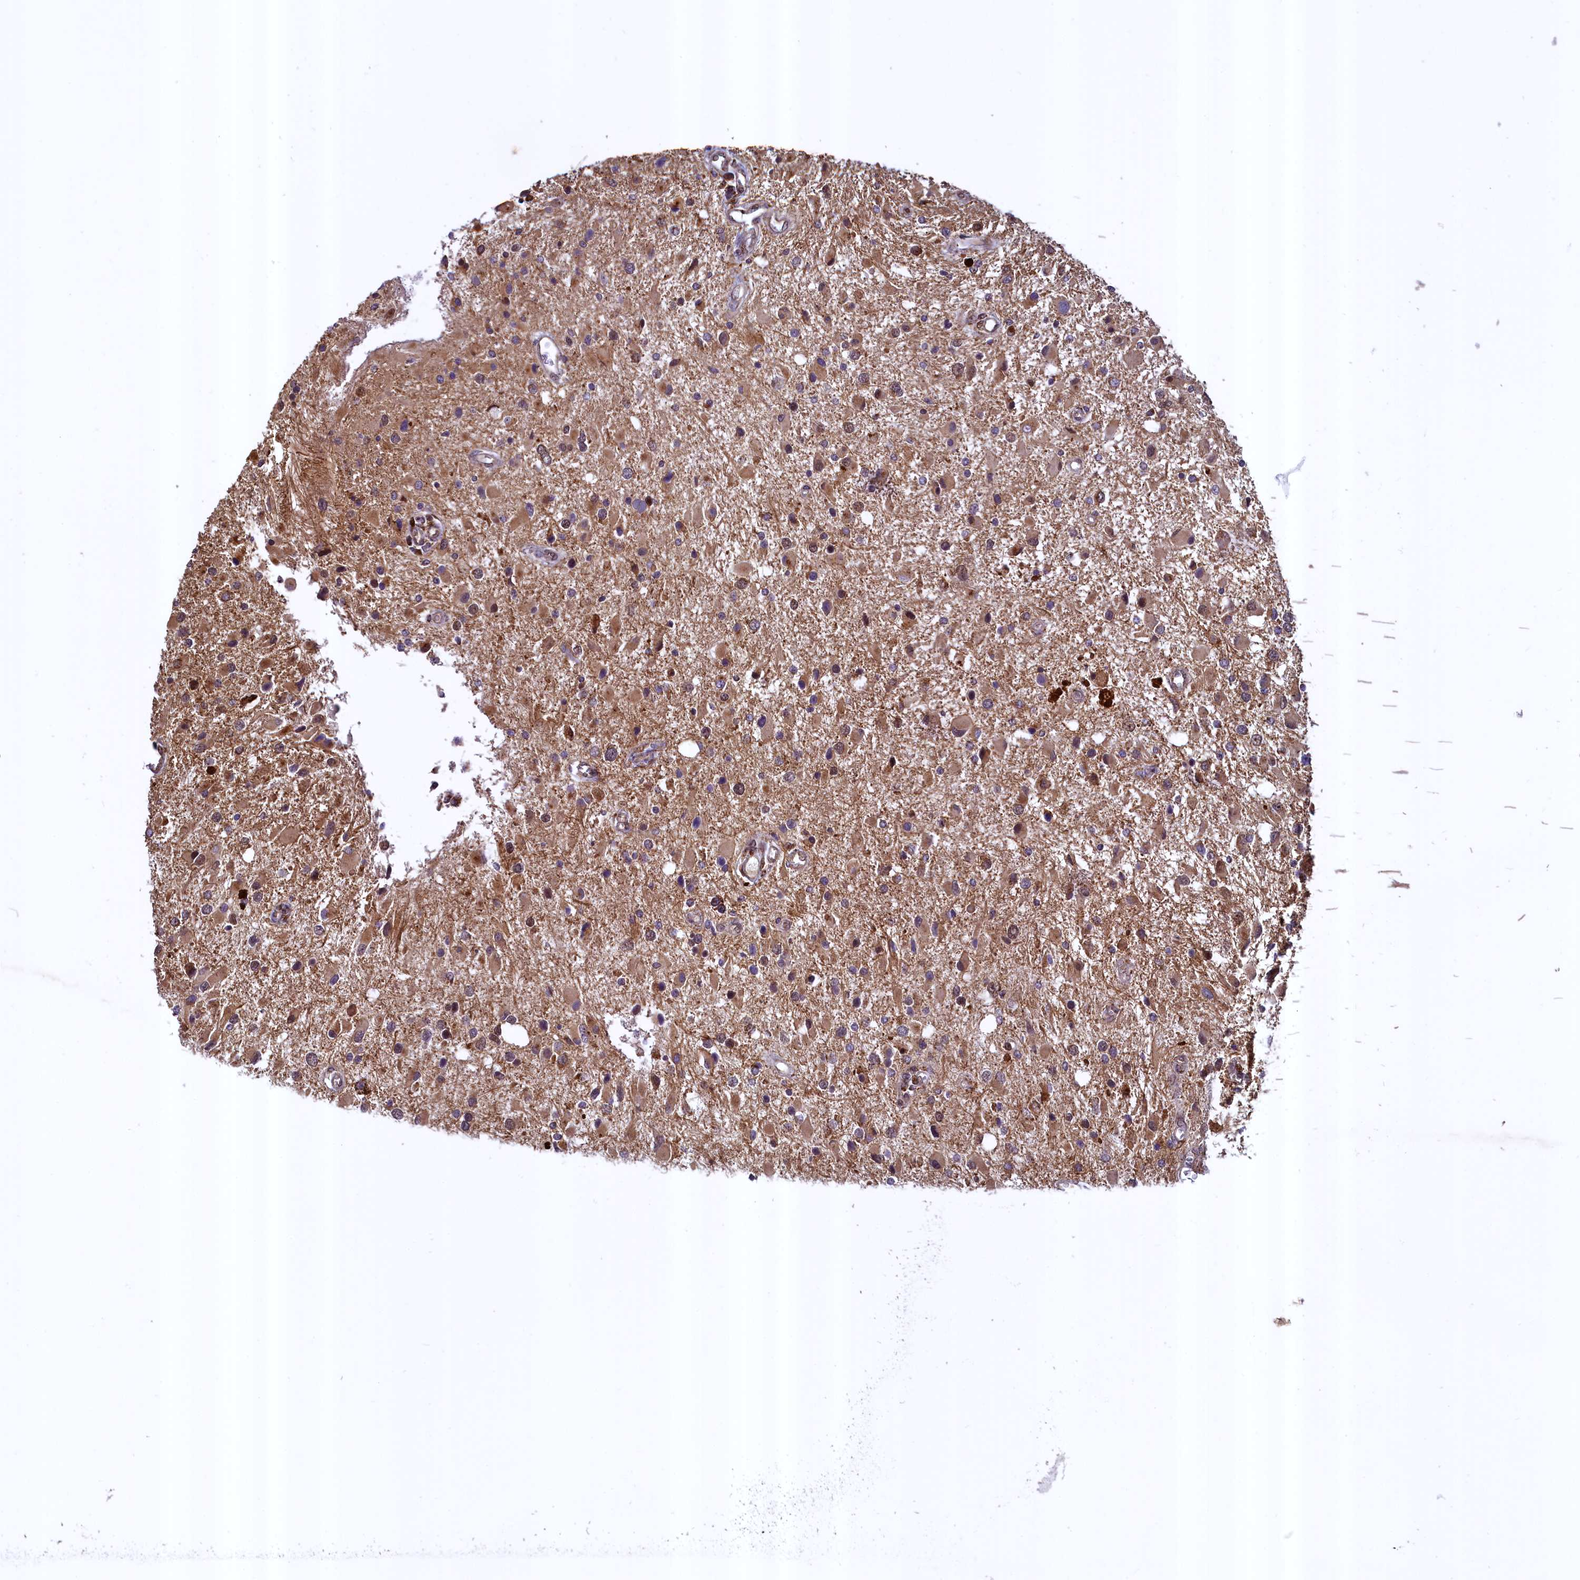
{"staining": {"intensity": "moderate", "quantity": ">75%", "location": "cytoplasmic/membranous,nuclear"}, "tissue": "glioma", "cell_type": "Tumor cells", "image_type": "cancer", "snomed": [{"axis": "morphology", "description": "Glioma, malignant, High grade"}, {"axis": "topography", "description": "Brain"}], "caption": "Immunohistochemistry (DAB) staining of high-grade glioma (malignant) demonstrates moderate cytoplasmic/membranous and nuclear protein staining in about >75% of tumor cells.", "gene": "ZNF577", "patient": {"sex": "male", "age": 53}}